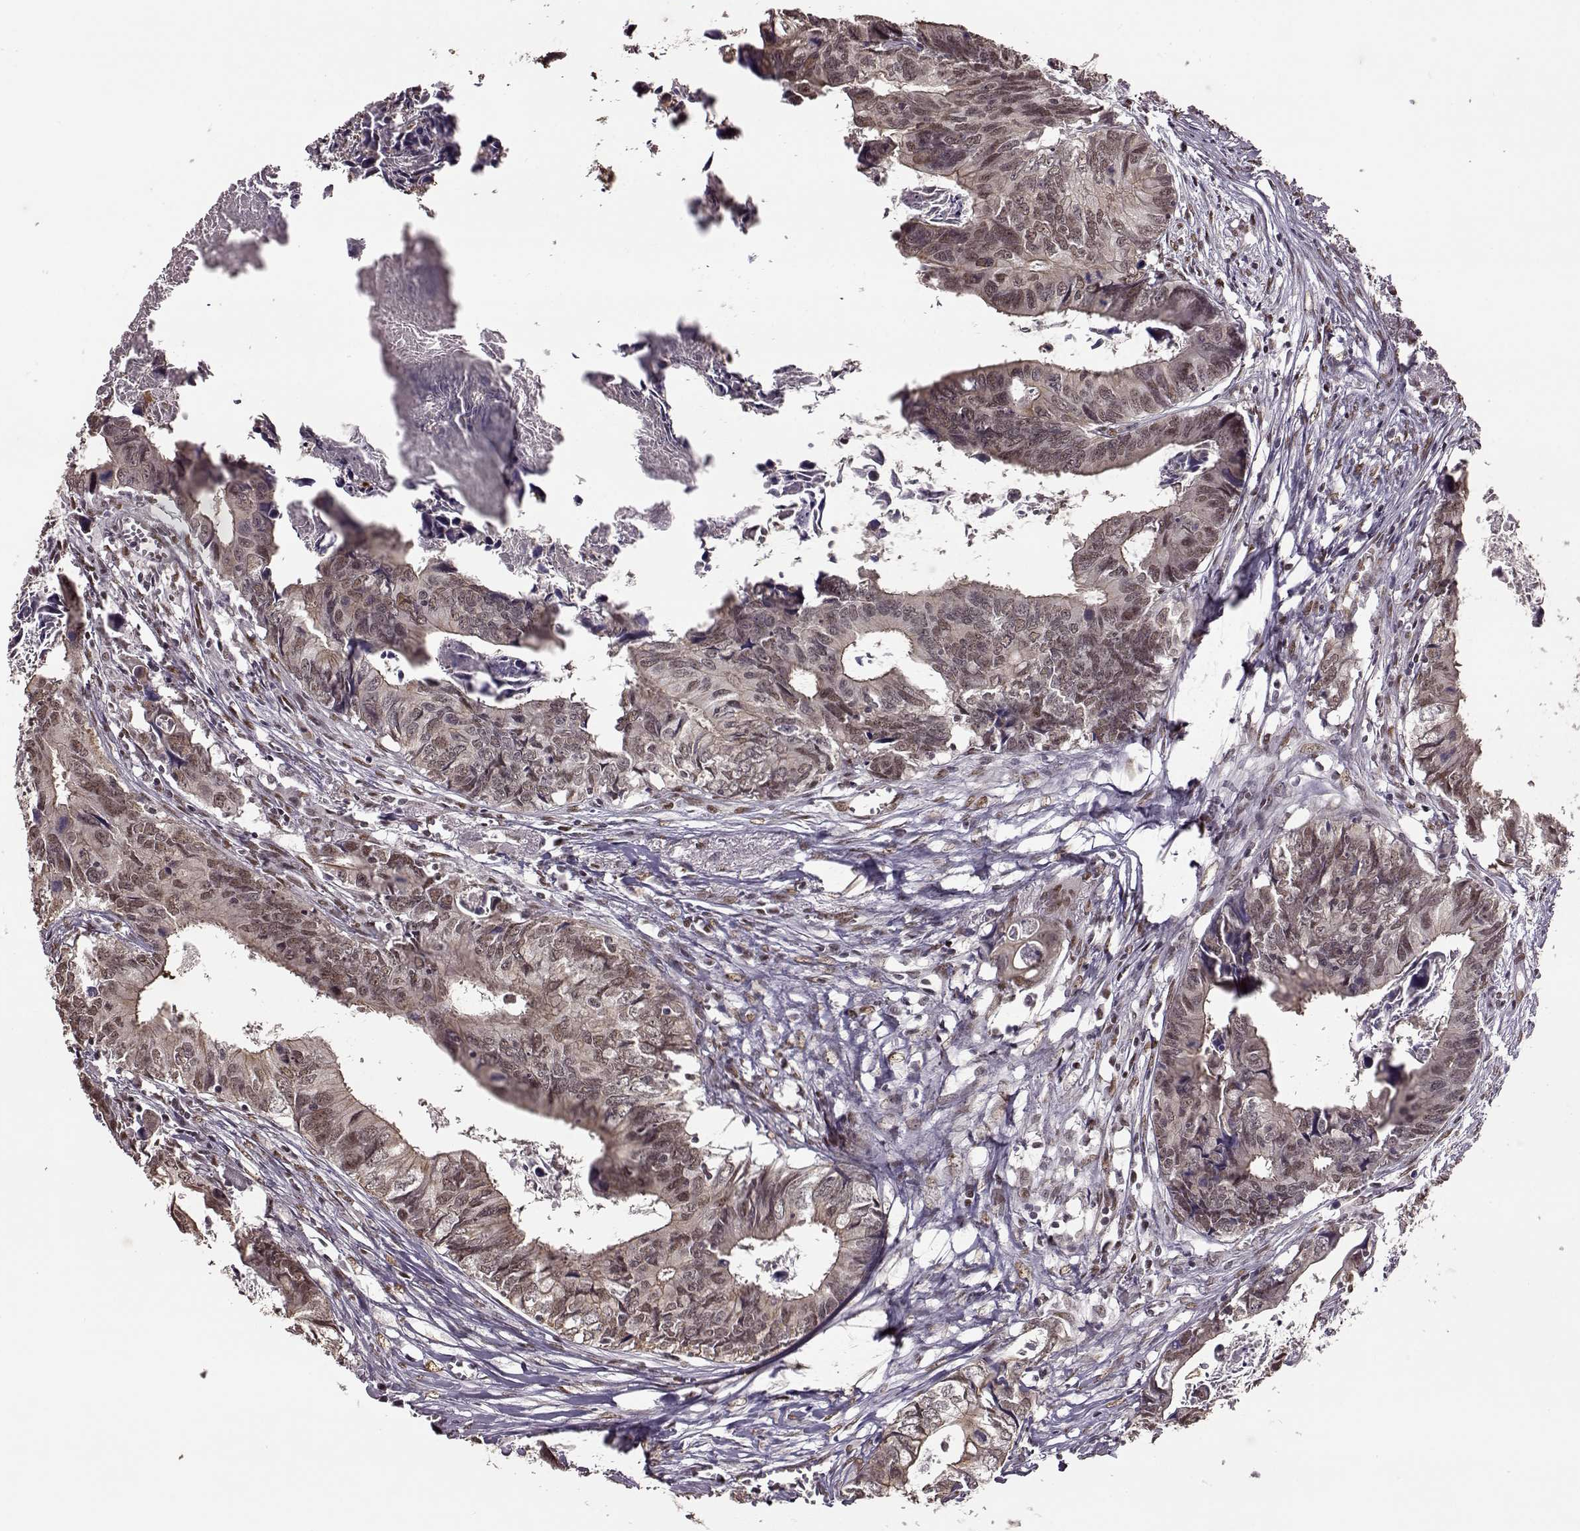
{"staining": {"intensity": "weak", "quantity": ">75%", "location": "nuclear"}, "tissue": "colorectal cancer", "cell_type": "Tumor cells", "image_type": "cancer", "snomed": [{"axis": "morphology", "description": "Adenocarcinoma, NOS"}, {"axis": "topography", "description": "Colon"}], "caption": "Brown immunohistochemical staining in colorectal adenocarcinoma shows weak nuclear positivity in approximately >75% of tumor cells.", "gene": "FTO", "patient": {"sex": "female", "age": 82}}